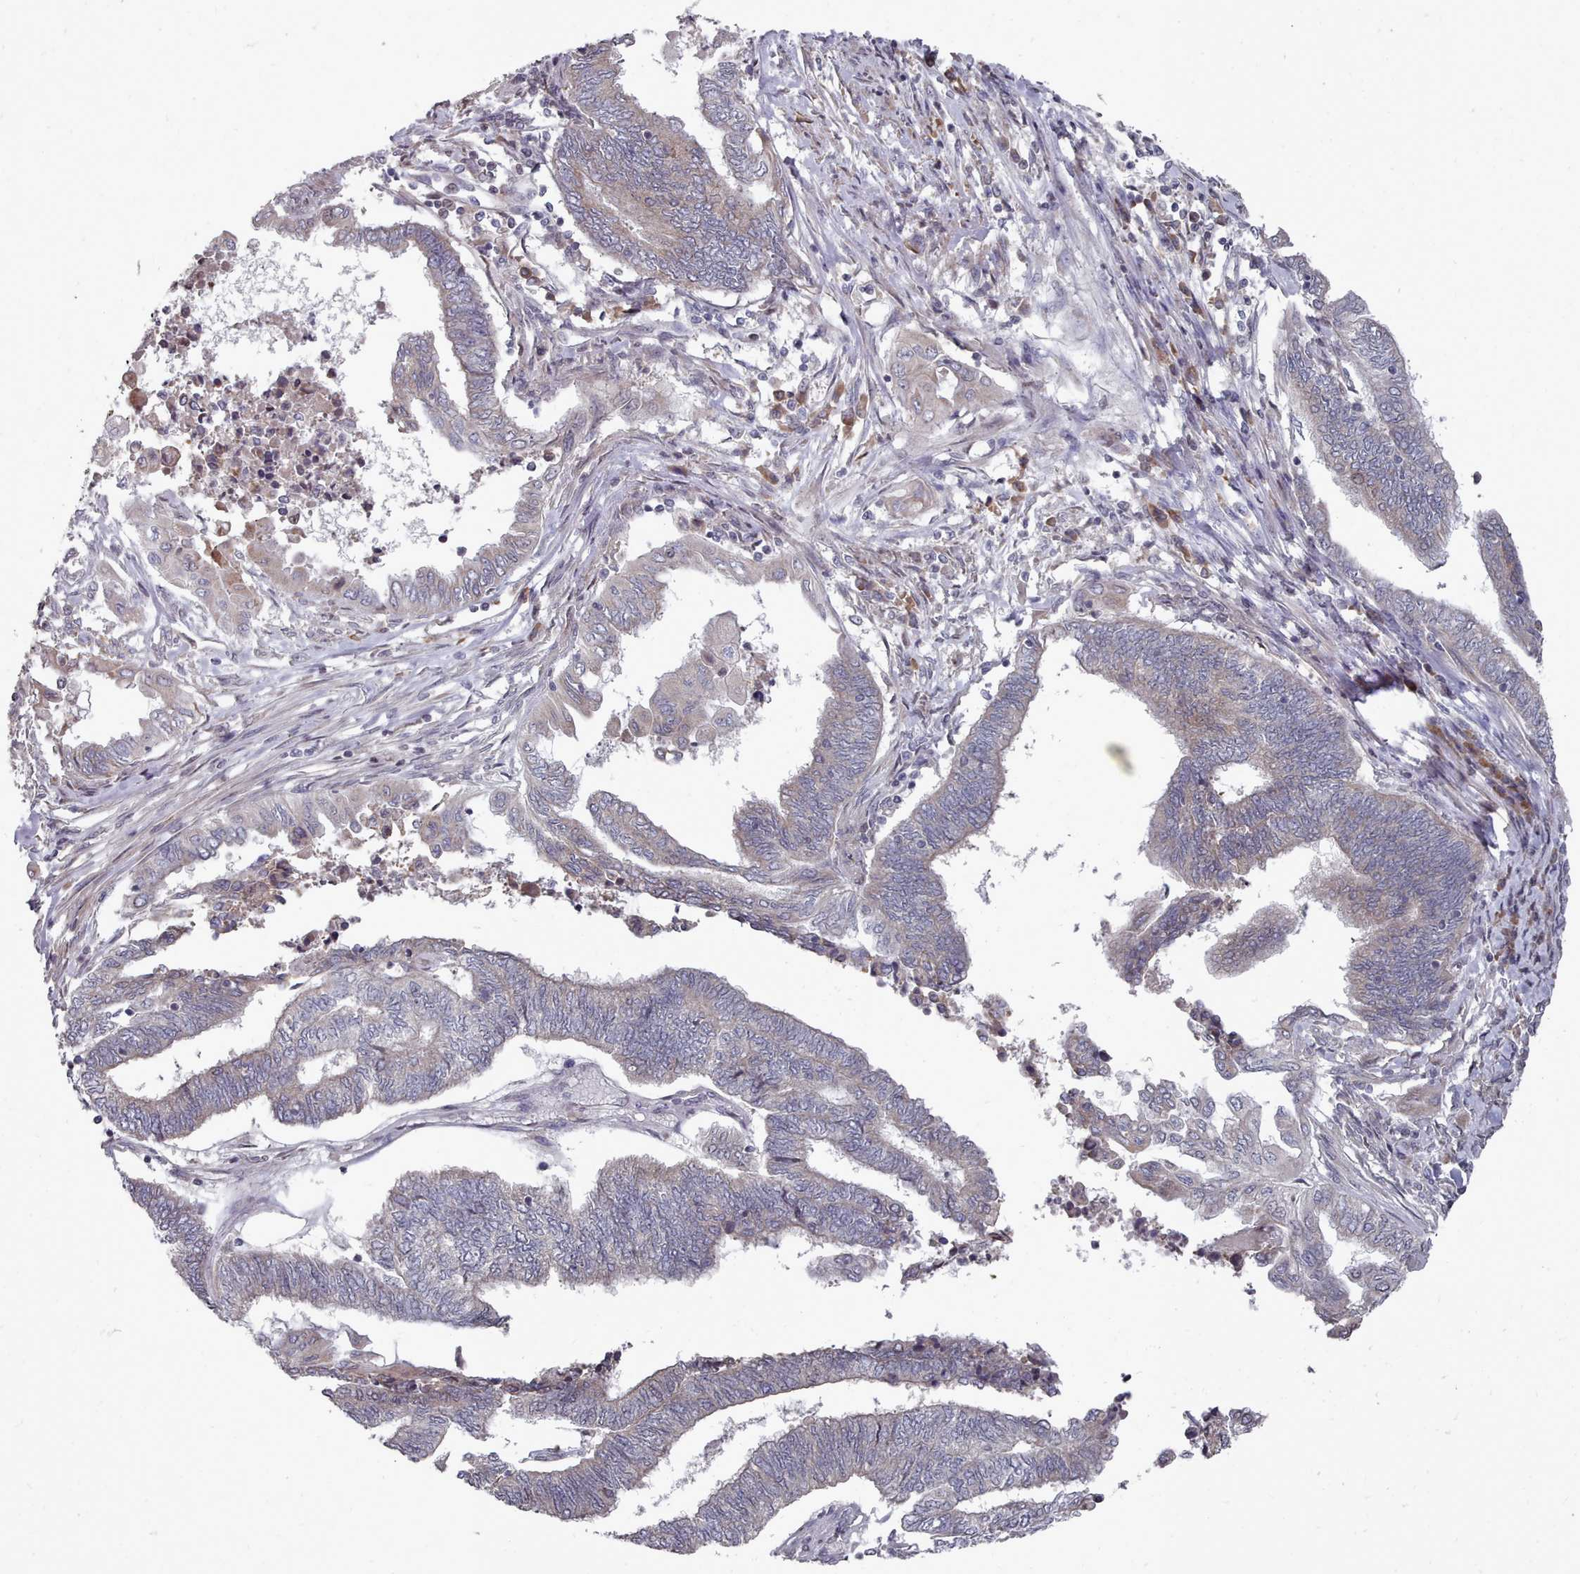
{"staining": {"intensity": "weak", "quantity": "<25%", "location": "cytoplasmic/membranous"}, "tissue": "endometrial cancer", "cell_type": "Tumor cells", "image_type": "cancer", "snomed": [{"axis": "morphology", "description": "Adenocarcinoma, NOS"}, {"axis": "topography", "description": "Uterus"}, {"axis": "topography", "description": "Endometrium"}], "caption": "A histopathology image of human endometrial cancer (adenocarcinoma) is negative for staining in tumor cells.", "gene": "ACKR3", "patient": {"sex": "female", "age": 70}}